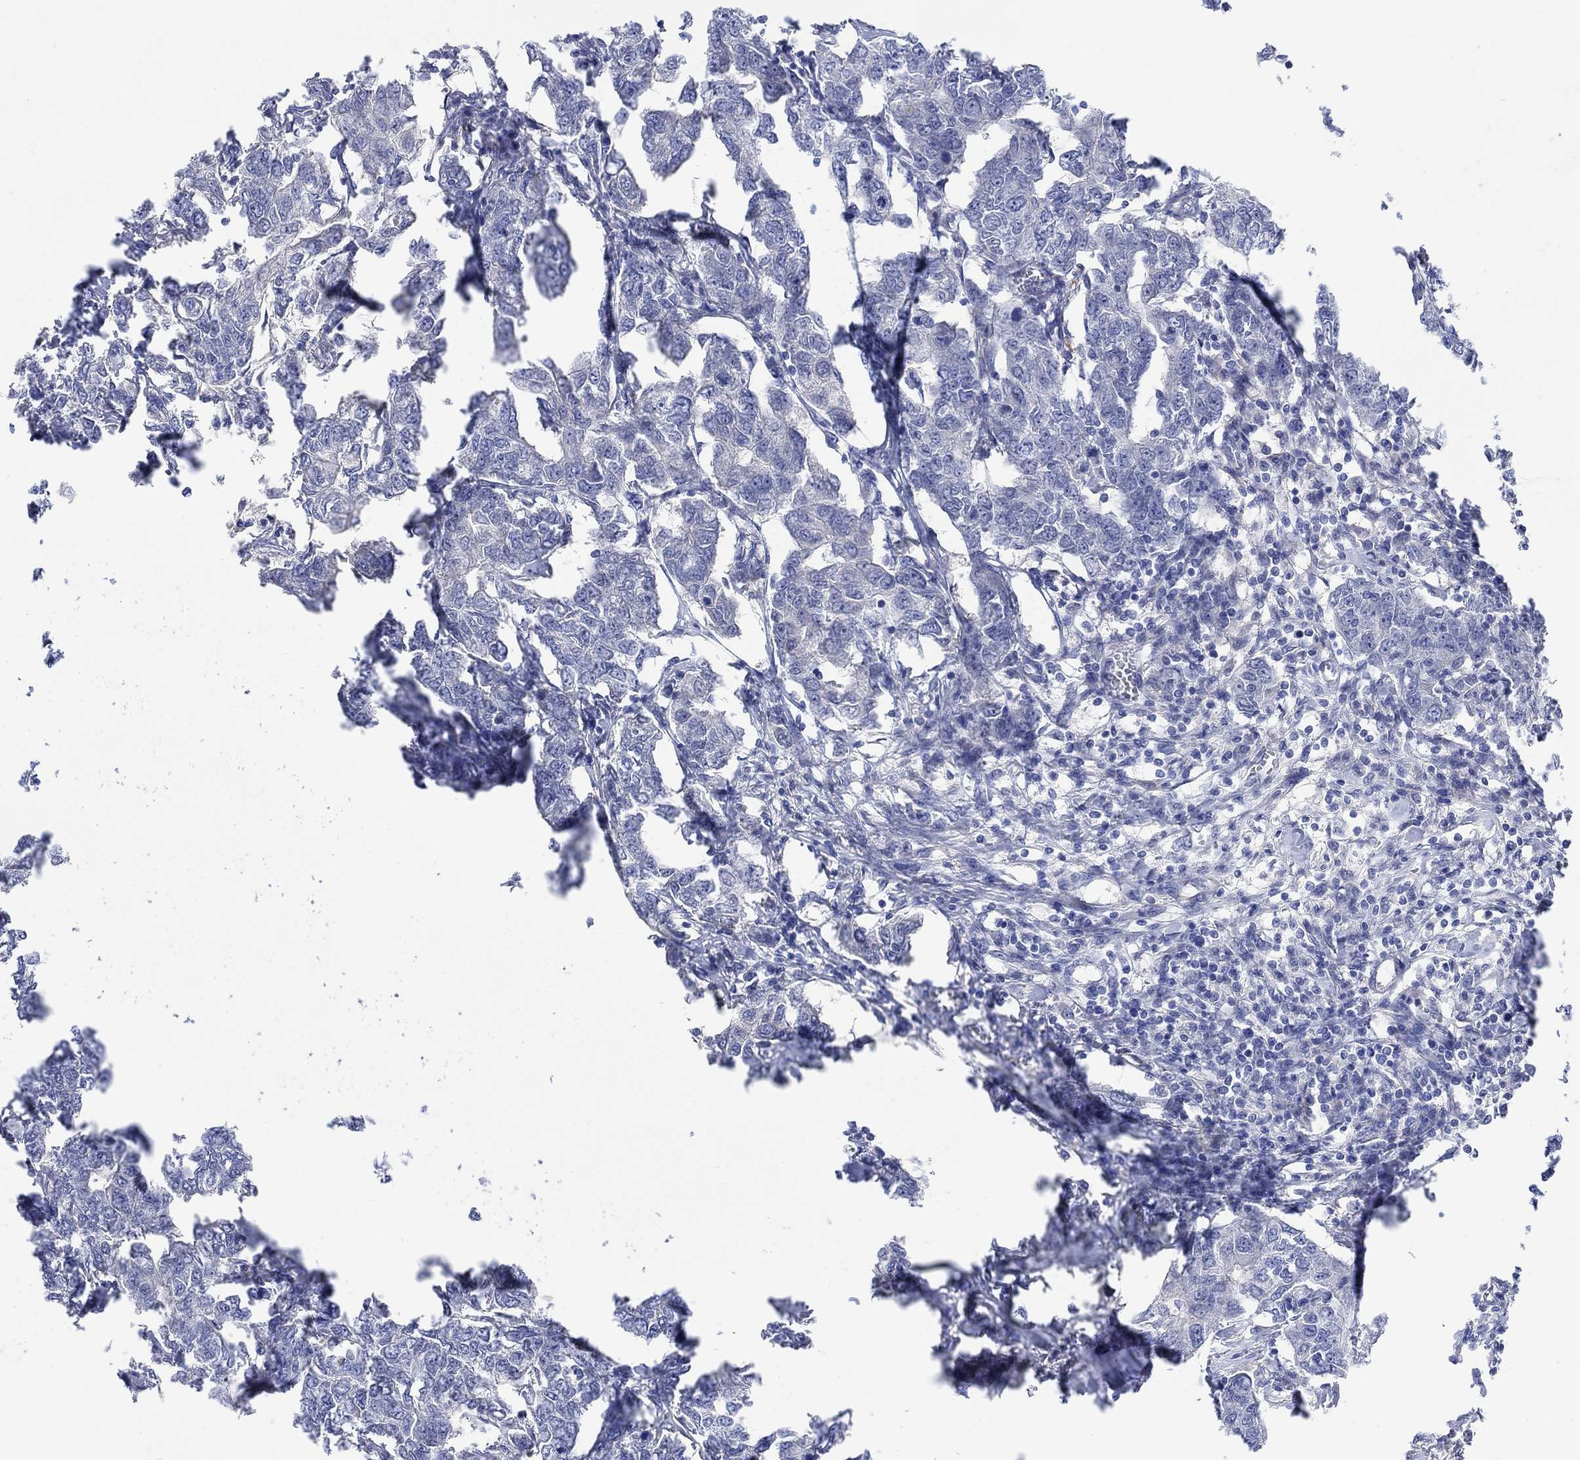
{"staining": {"intensity": "negative", "quantity": "none", "location": "none"}, "tissue": "breast cancer", "cell_type": "Tumor cells", "image_type": "cancer", "snomed": [{"axis": "morphology", "description": "Duct carcinoma"}, {"axis": "topography", "description": "Breast"}], "caption": "This is an immunohistochemistry (IHC) photomicrograph of human breast cancer (infiltrating ductal carcinoma). There is no expression in tumor cells.", "gene": "CAMK1D", "patient": {"sex": "female", "age": 88}}